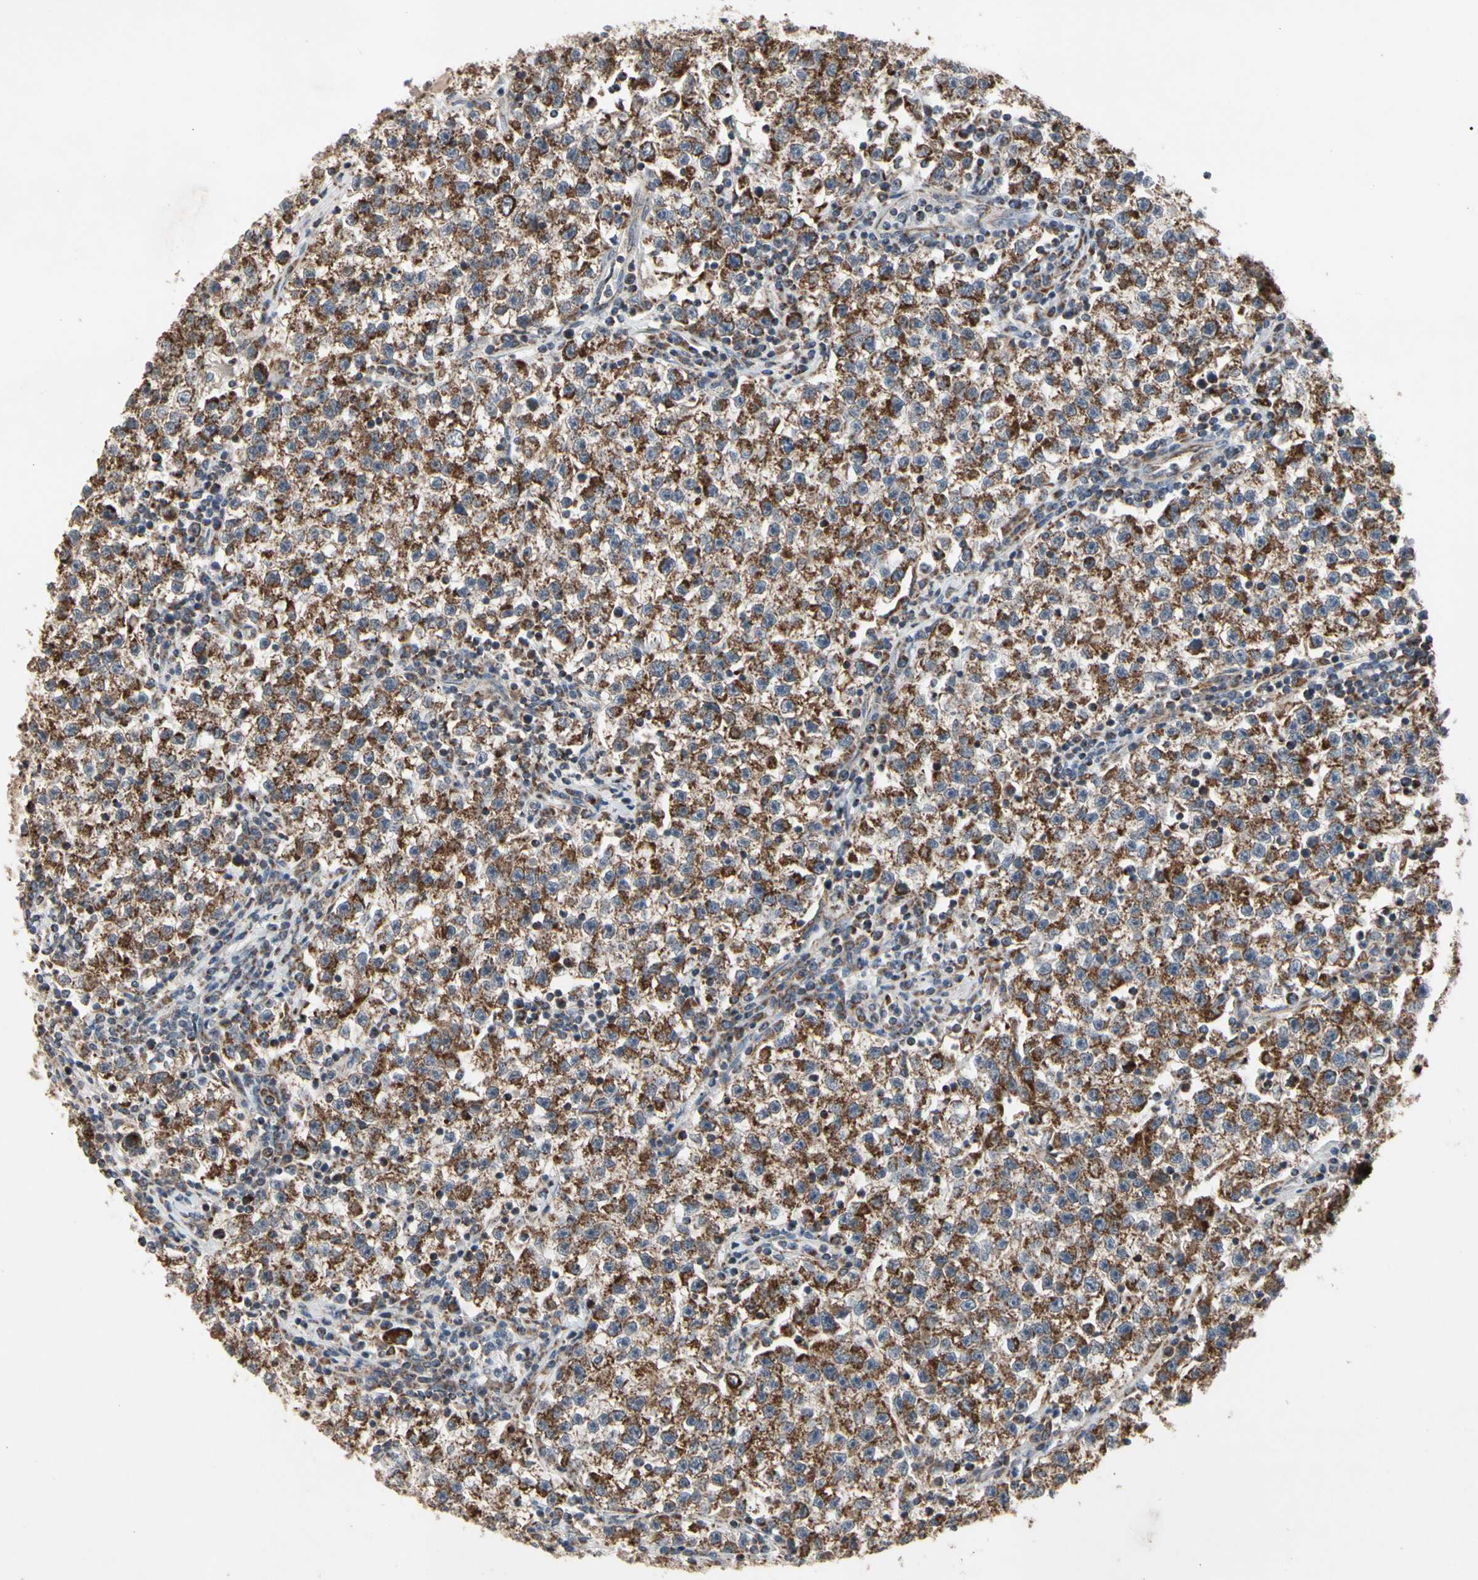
{"staining": {"intensity": "strong", "quantity": ">75%", "location": "cytoplasmic/membranous"}, "tissue": "testis cancer", "cell_type": "Tumor cells", "image_type": "cancer", "snomed": [{"axis": "morphology", "description": "Seminoma, NOS"}, {"axis": "topography", "description": "Testis"}], "caption": "There is high levels of strong cytoplasmic/membranous staining in tumor cells of testis cancer (seminoma), as demonstrated by immunohistochemical staining (brown color).", "gene": "GPD2", "patient": {"sex": "male", "age": 22}}